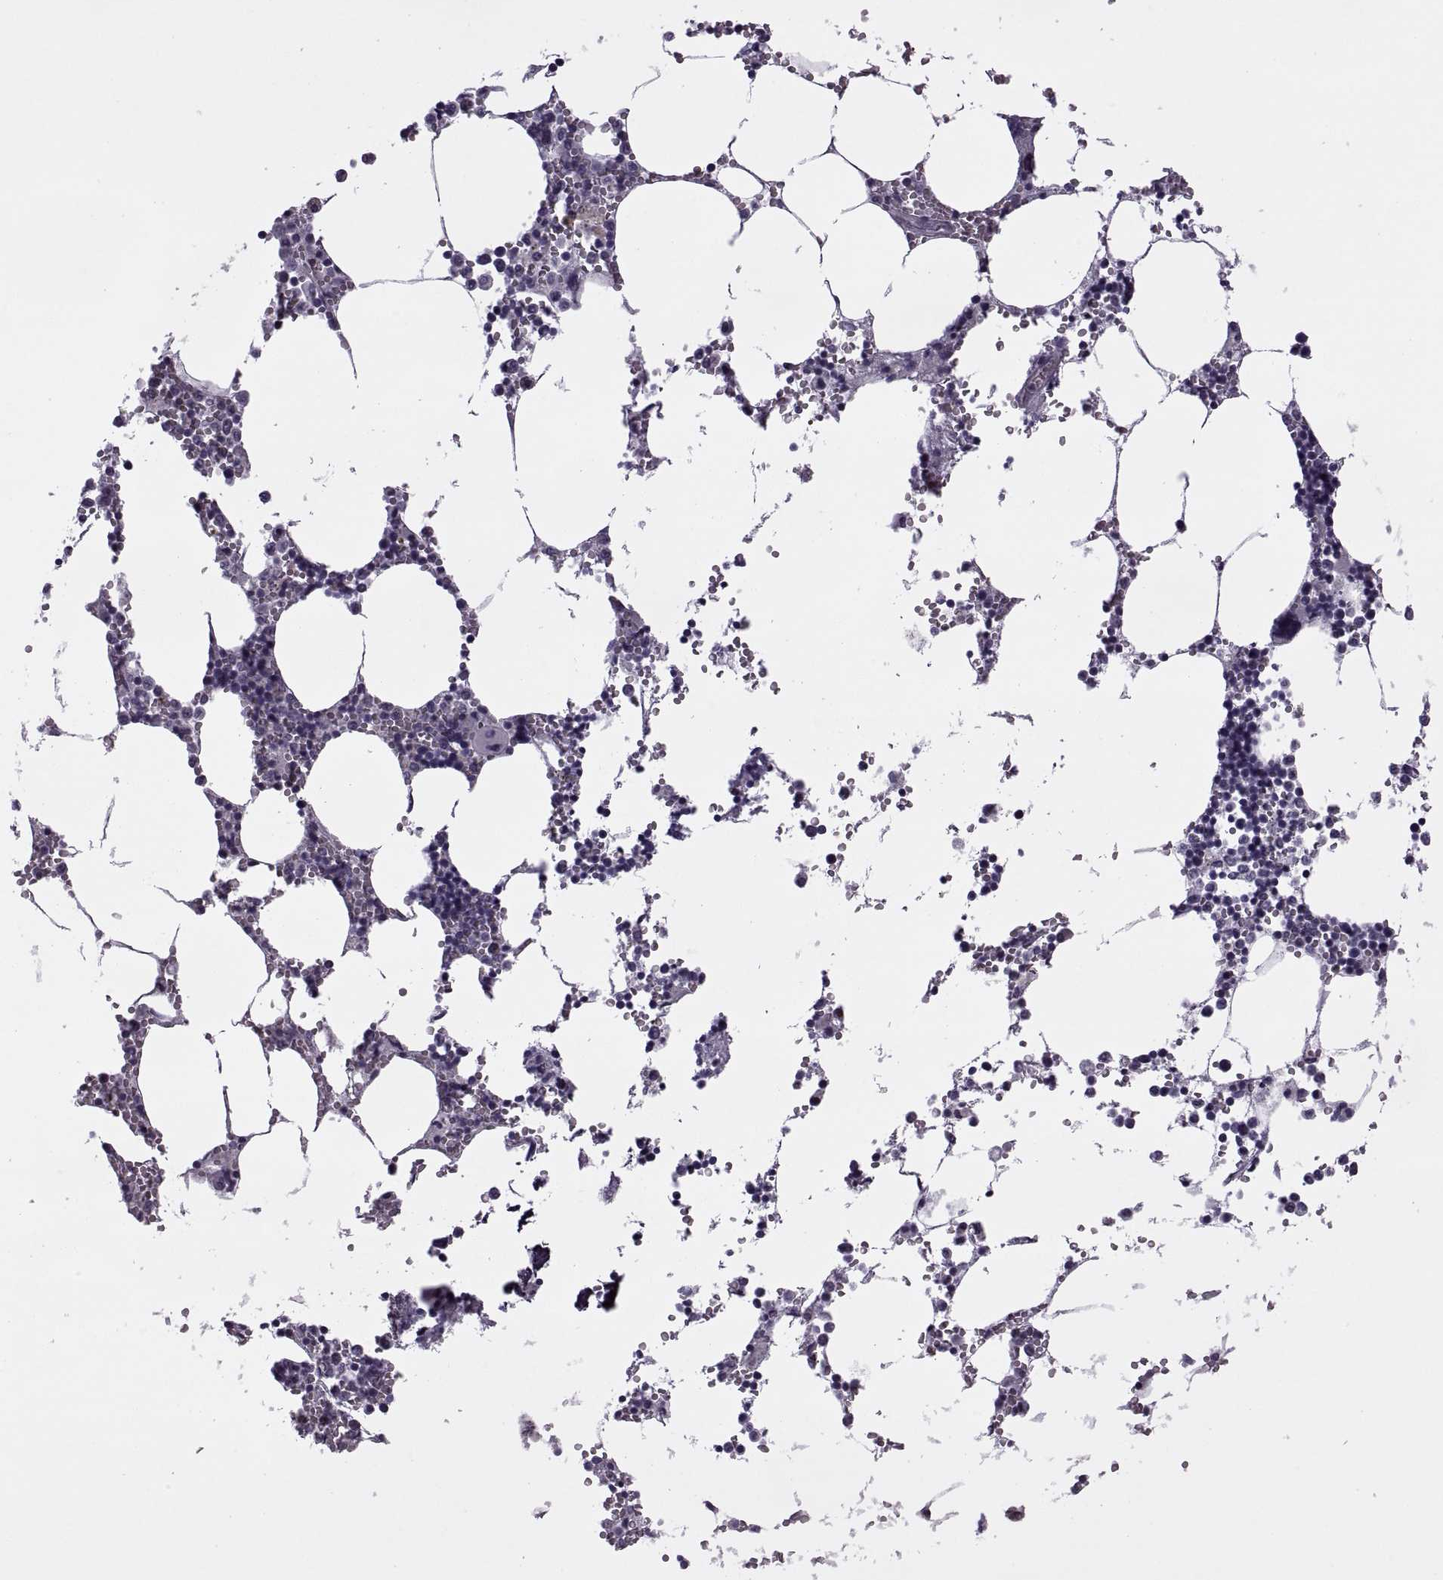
{"staining": {"intensity": "negative", "quantity": "none", "location": "none"}, "tissue": "bone marrow", "cell_type": "Hematopoietic cells", "image_type": "normal", "snomed": [{"axis": "morphology", "description": "Normal tissue, NOS"}, {"axis": "topography", "description": "Bone marrow"}], "caption": "Immunohistochemistry photomicrograph of unremarkable bone marrow stained for a protein (brown), which shows no positivity in hematopoietic cells.", "gene": "RIPK4", "patient": {"sex": "male", "age": 54}}